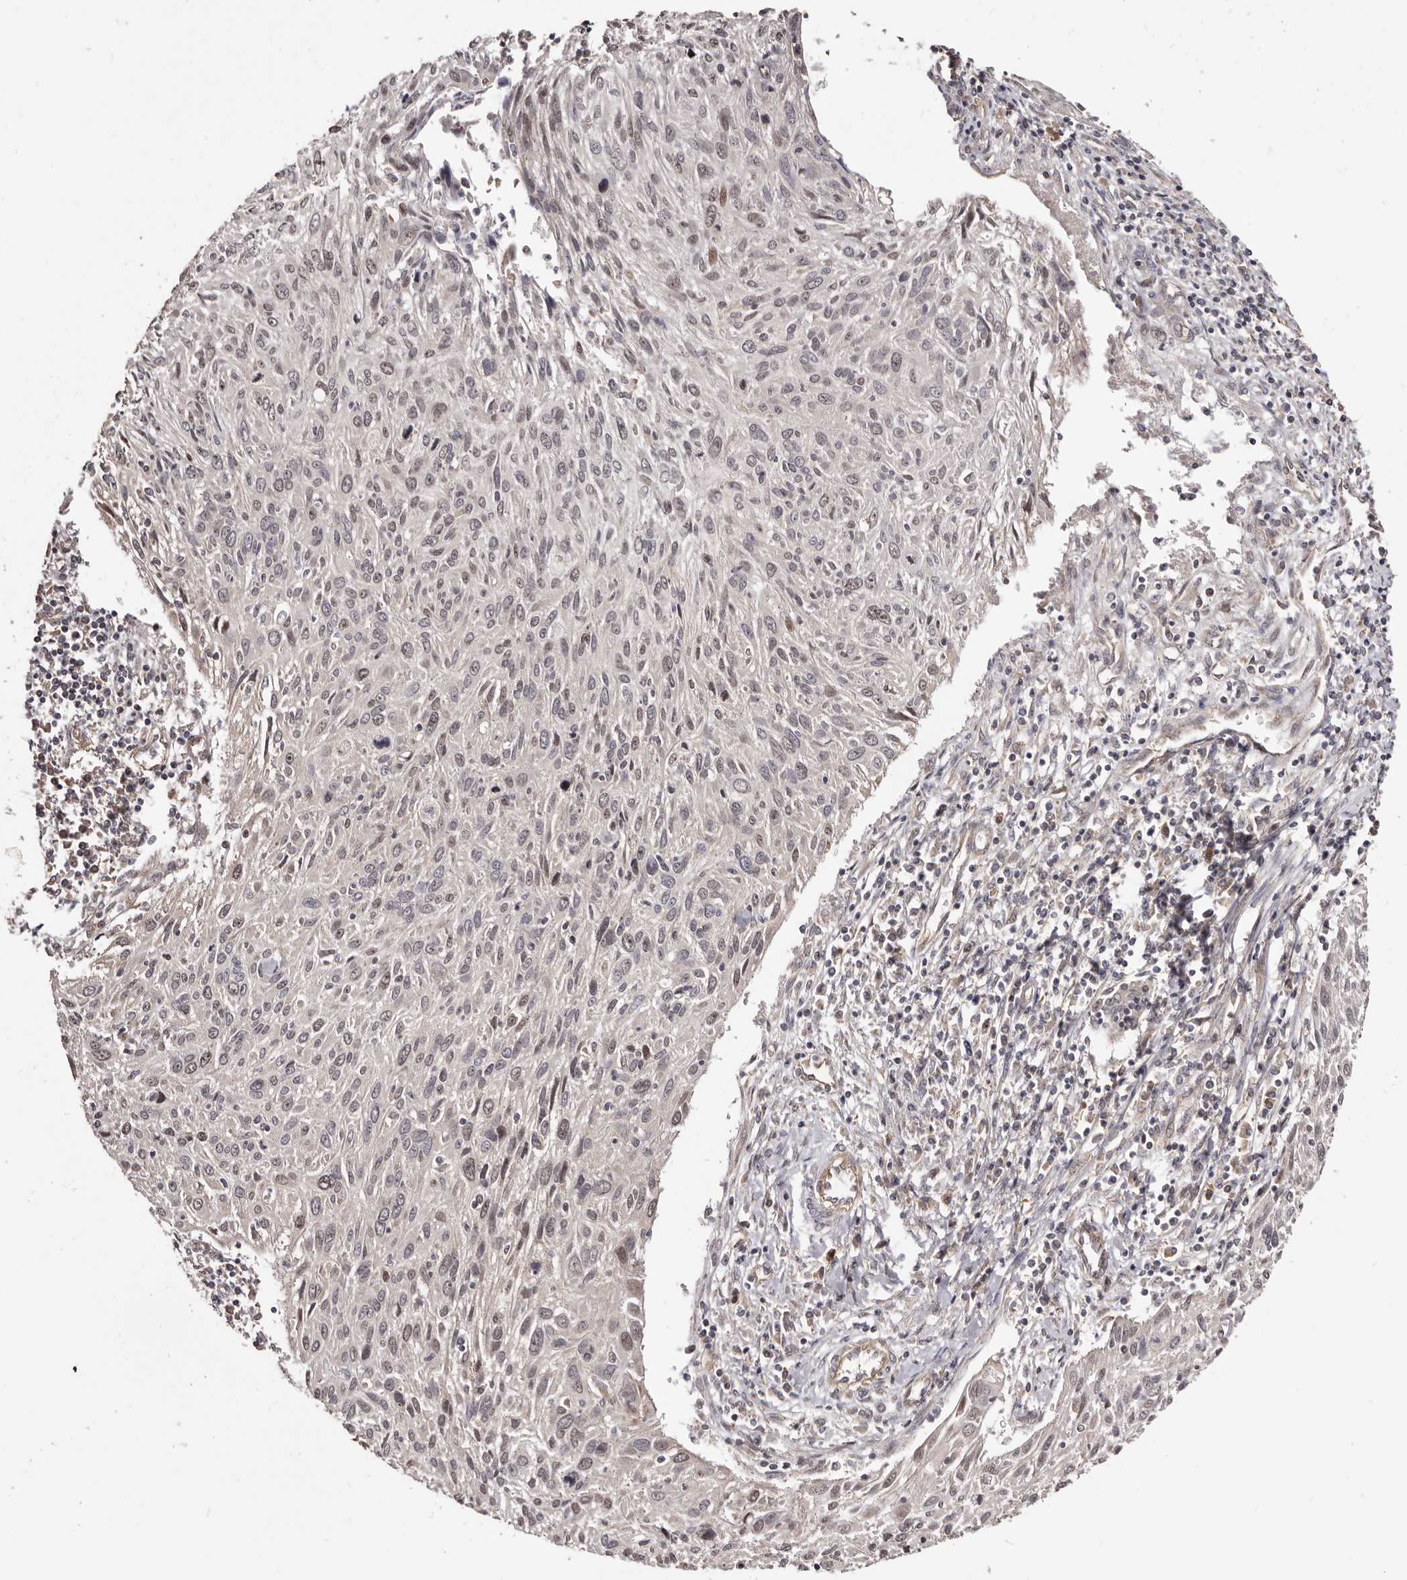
{"staining": {"intensity": "moderate", "quantity": "25%-75%", "location": "nuclear"}, "tissue": "cervical cancer", "cell_type": "Tumor cells", "image_type": "cancer", "snomed": [{"axis": "morphology", "description": "Squamous cell carcinoma, NOS"}, {"axis": "topography", "description": "Cervix"}], "caption": "Protein expression by IHC reveals moderate nuclear positivity in approximately 25%-75% of tumor cells in squamous cell carcinoma (cervical).", "gene": "NOL12", "patient": {"sex": "female", "age": 51}}